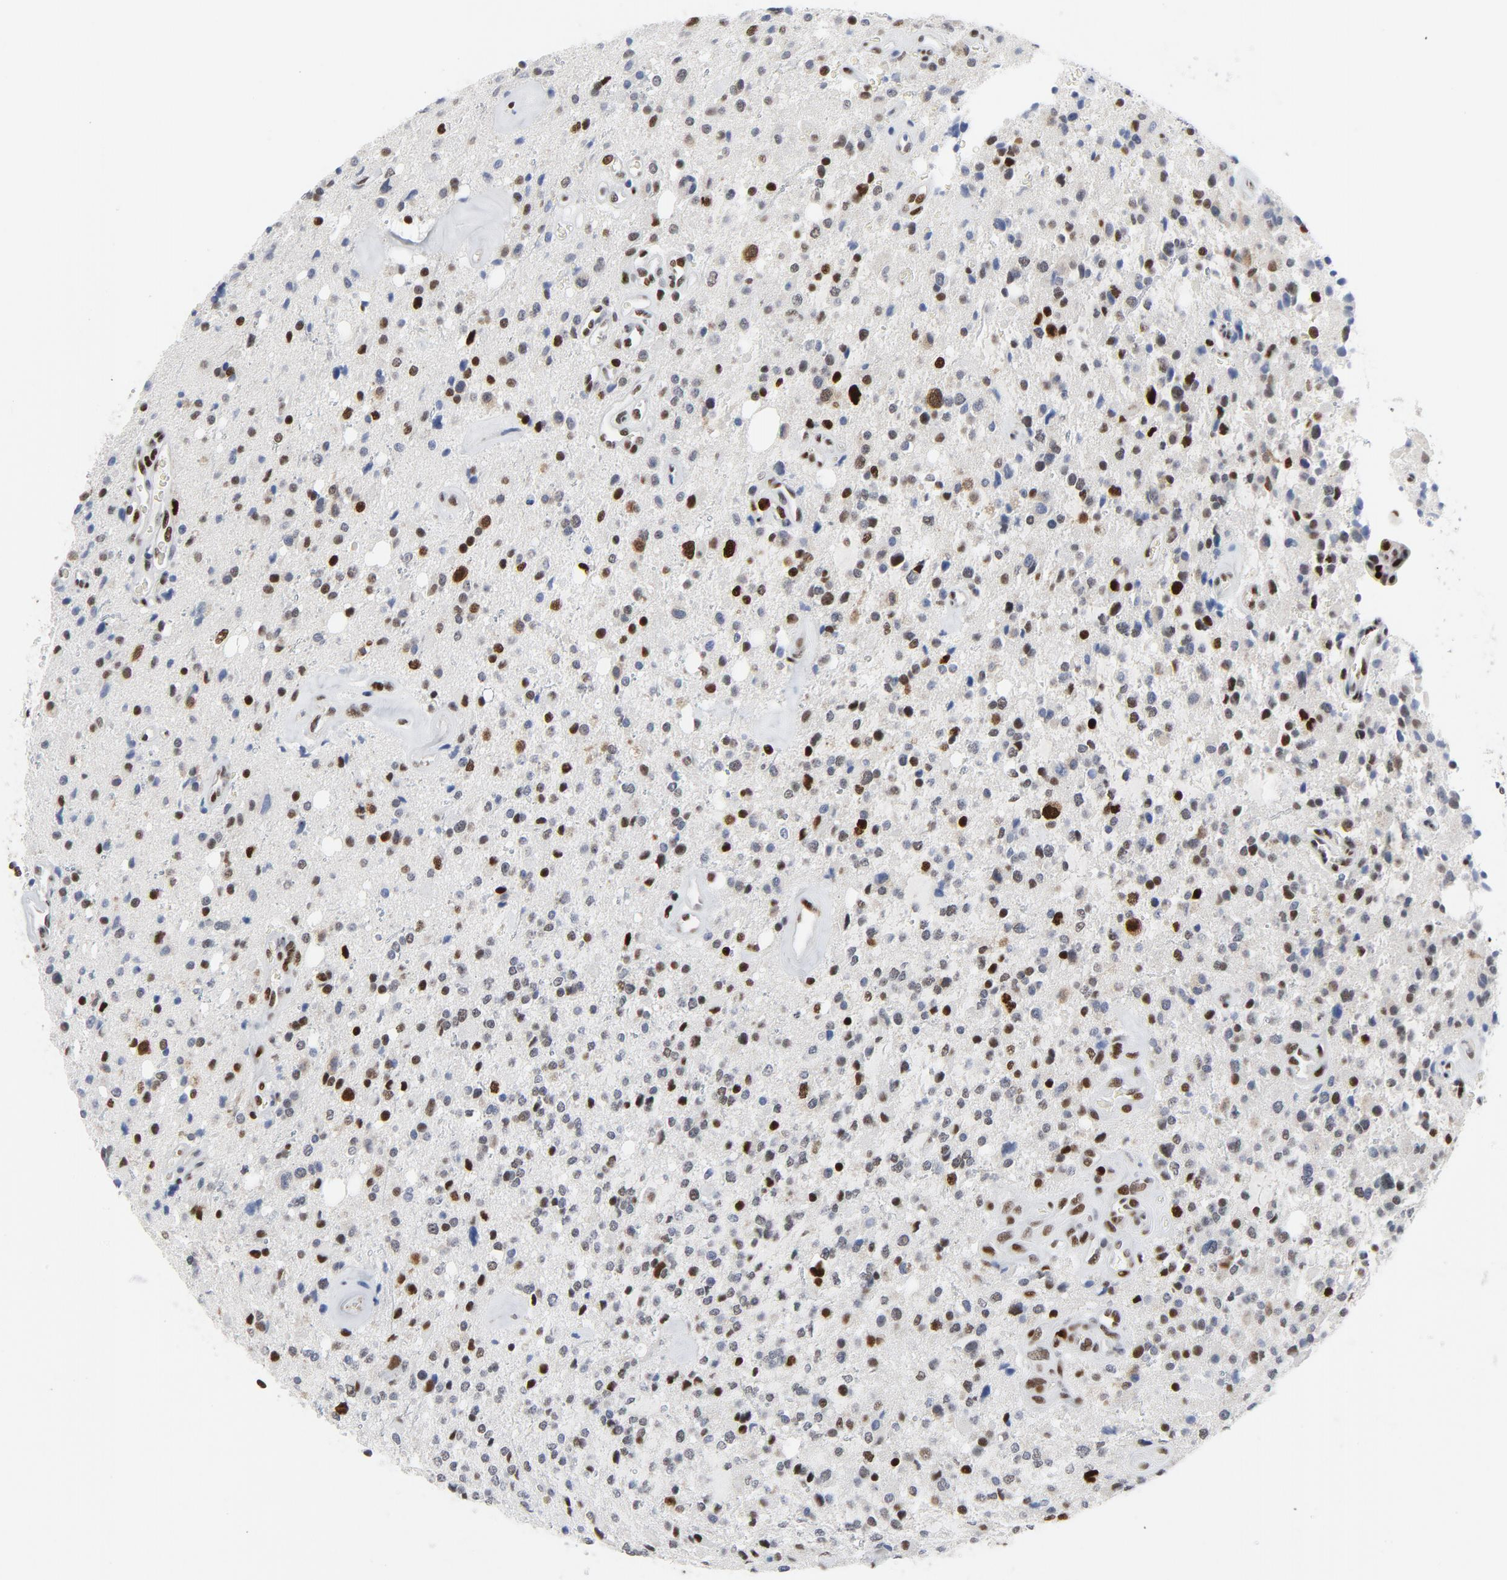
{"staining": {"intensity": "strong", "quantity": "25%-75%", "location": "nuclear"}, "tissue": "glioma", "cell_type": "Tumor cells", "image_type": "cancer", "snomed": [{"axis": "morphology", "description": "Glioma, malignant, High grade"}, {"axis": "topography", "description": "Brain"}], "caption": "Glioma tissue shows strong nuclear staining in about 25%-75% of tumor cells", "gene": "POLD1", "patient": {"sex": "male", "age": 47}}